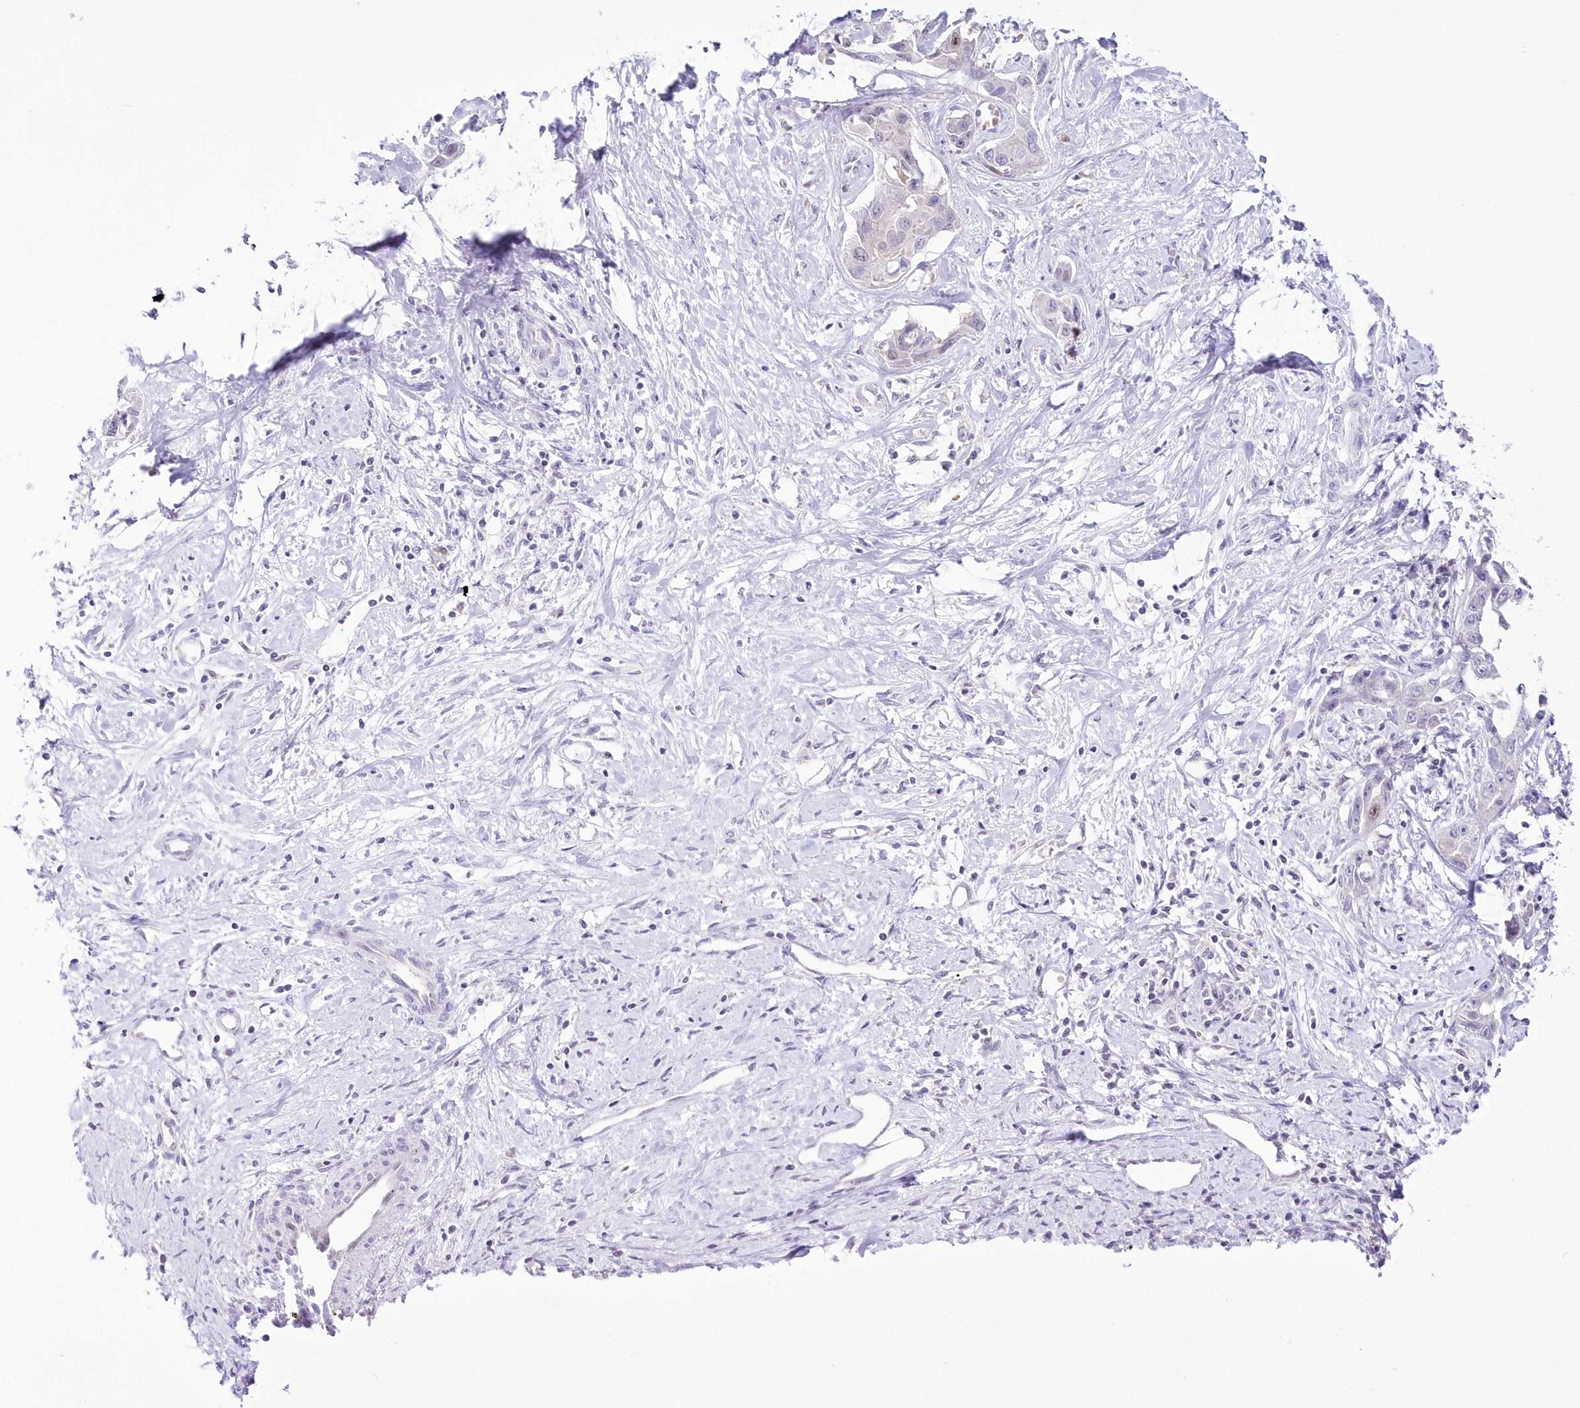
{"staining": {"intensity": "negative", "quantity": "none", "location": "none"}, "tissue": "liver cancer", "cell_type": "Tumor cells", "image_type": "cancer", "snomed": [{"axis": "morphology", "description": "Cholangiocarcinoma"}, {"axis": "topography", "description": "Liver"}], "caption": "There is no significant expression in tumor cells of cholangiocarcinoma (liver).", "gene": "UBA6", "patient": {"sex": "male", "age": 59}}